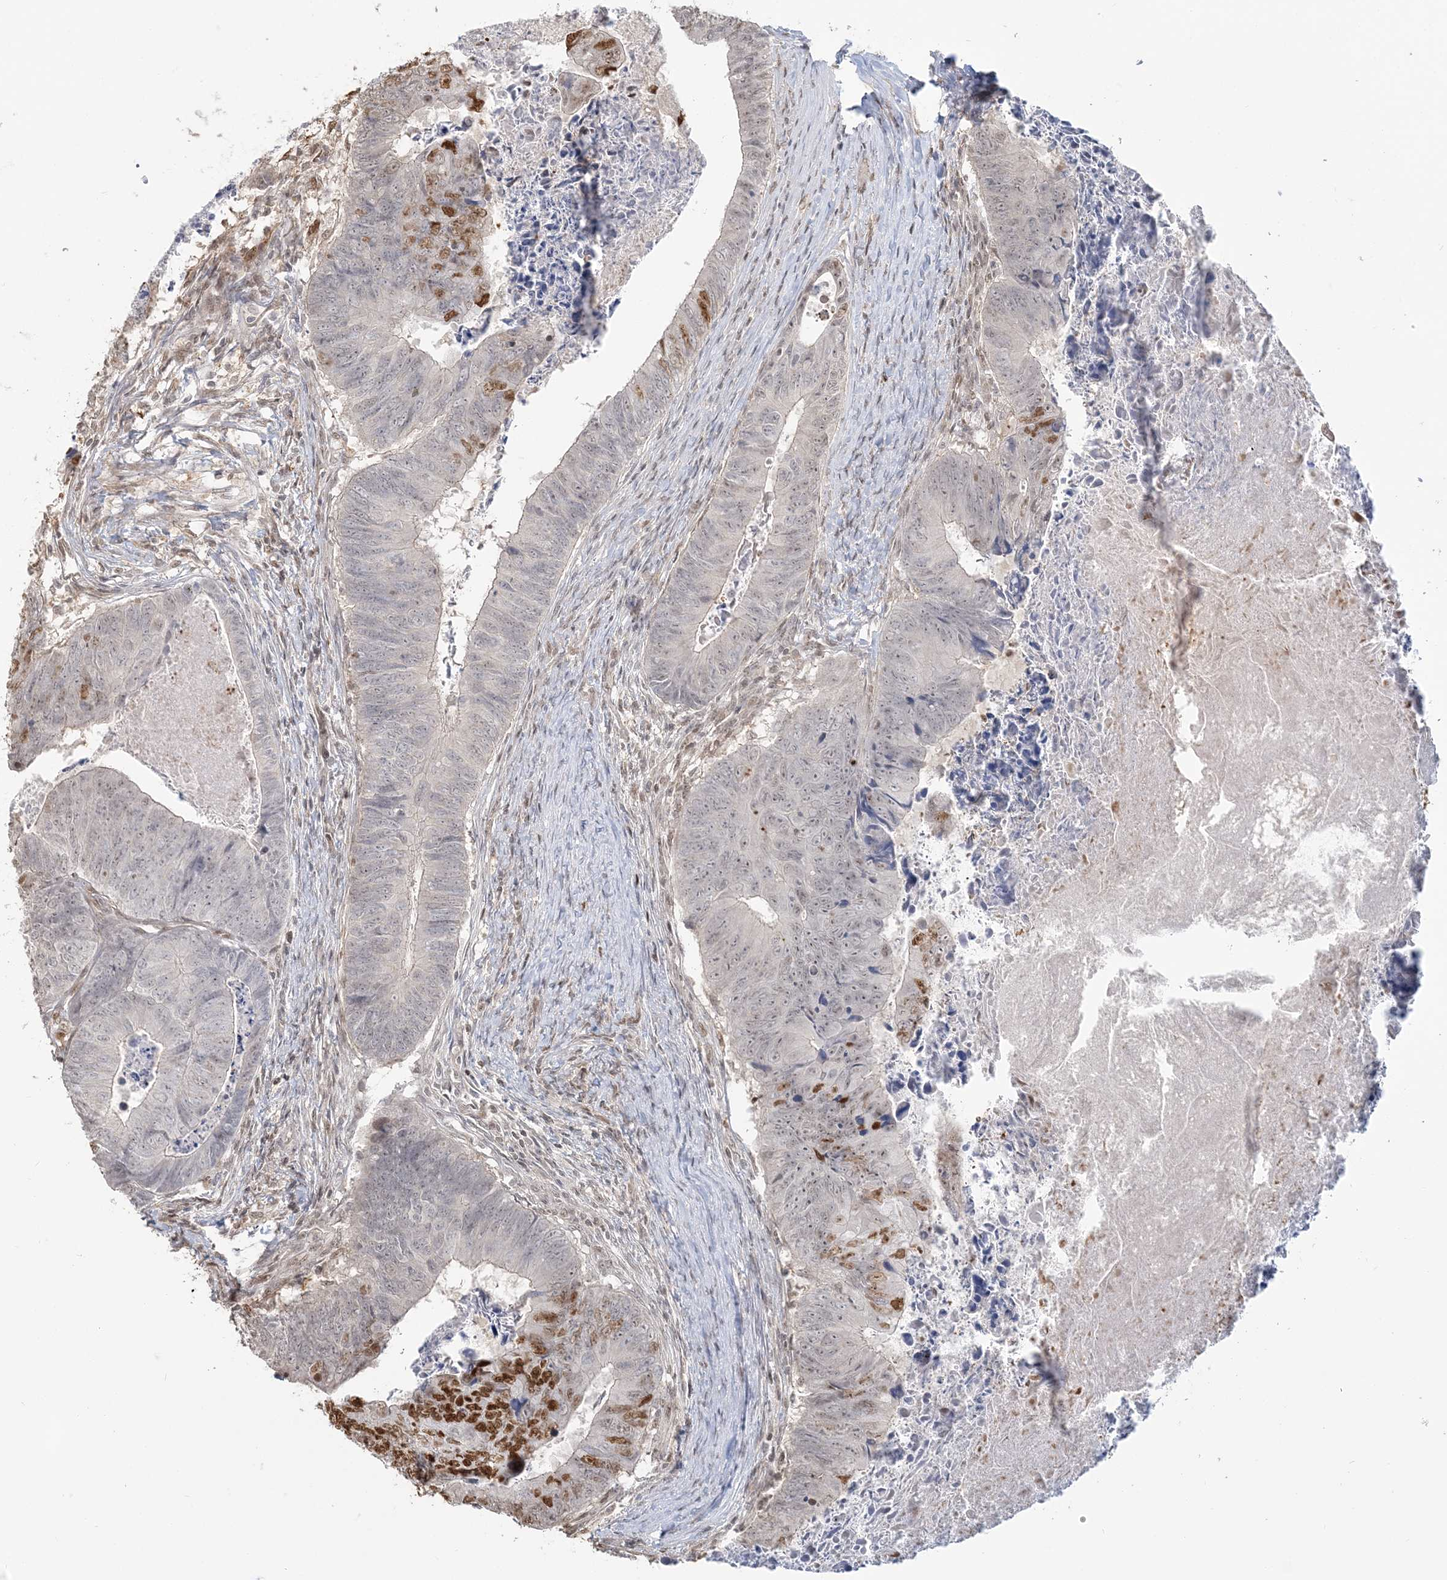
{"staining": {"intensity": "strong", "quantity": "<25%", "location": "nuclear"}, "tissue": "colorectal cancer", "cell_type": "Tumor cells", "image_type": "cancer", "snomed": [{"axis": "morphology", "description": "Adenocarcinoma, NOS"}, {"axis": "topography", "description": "Colon"}], "caption": "Protein expression analysis of human colorectal cancer reveals strong nuclear staining in approximately <25% of tumor cells.", "gene": "SUMO2", "patient": {"sex": "female", "age": 67}}